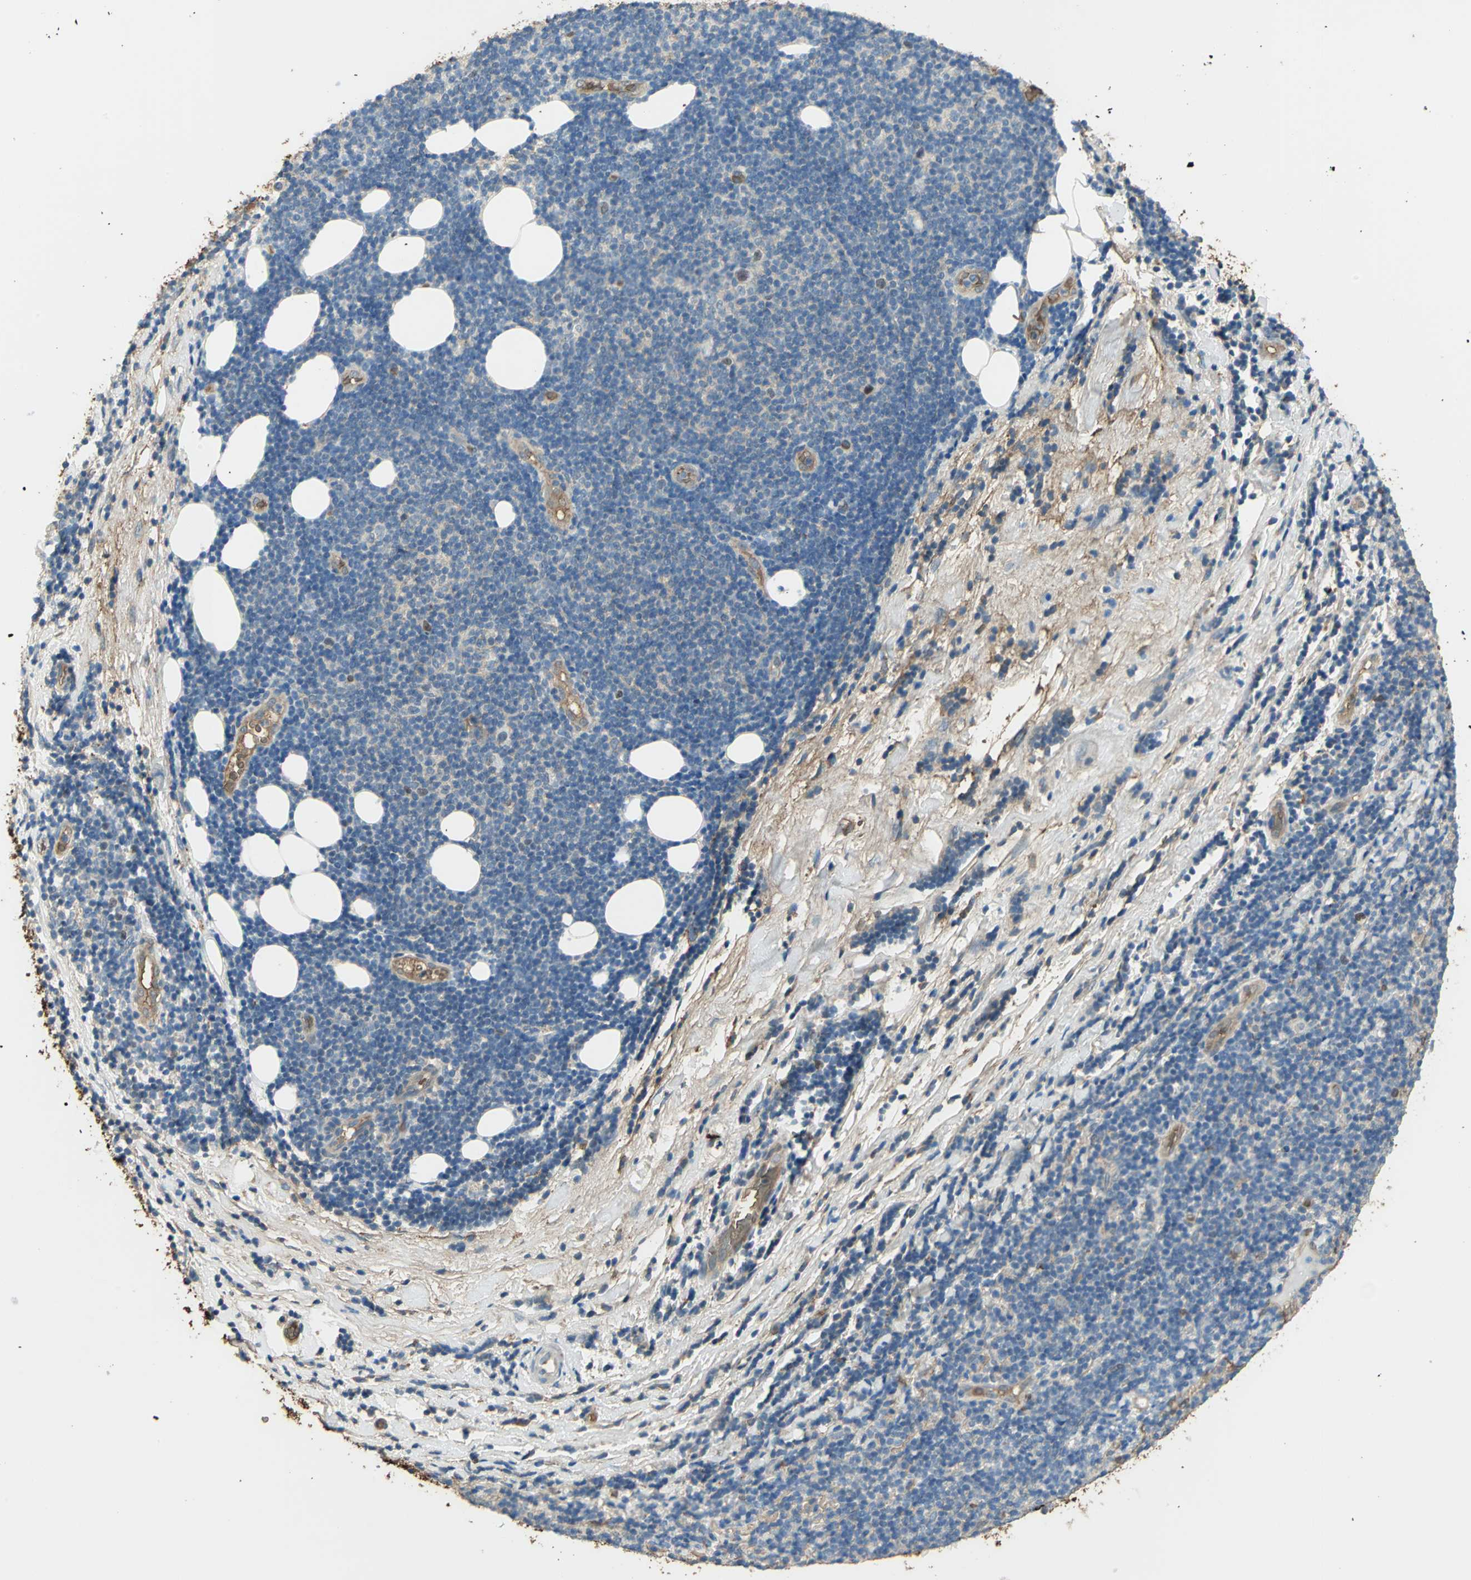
{"staining": {"intensity": "moderate", "quantity": "<25%", "location": "cytoplasmic/membranous,nuclear"}, "tissue": "lymphoma", "cell_type": "Tumor cells", "image_type": "cancer", "snomed": [{"axis": "morphology", "description": "Malignant lymphoma, non-Hodgkin's type, Low grade"}, {"axis": "topography", "description": "Lymph node"}], "caption": "Human lymphoma stained with a protein marker exhibits moderate staining in tumor cells.", "gene": "DDAH1", "patient": {"sex": "male", "age": 83}}